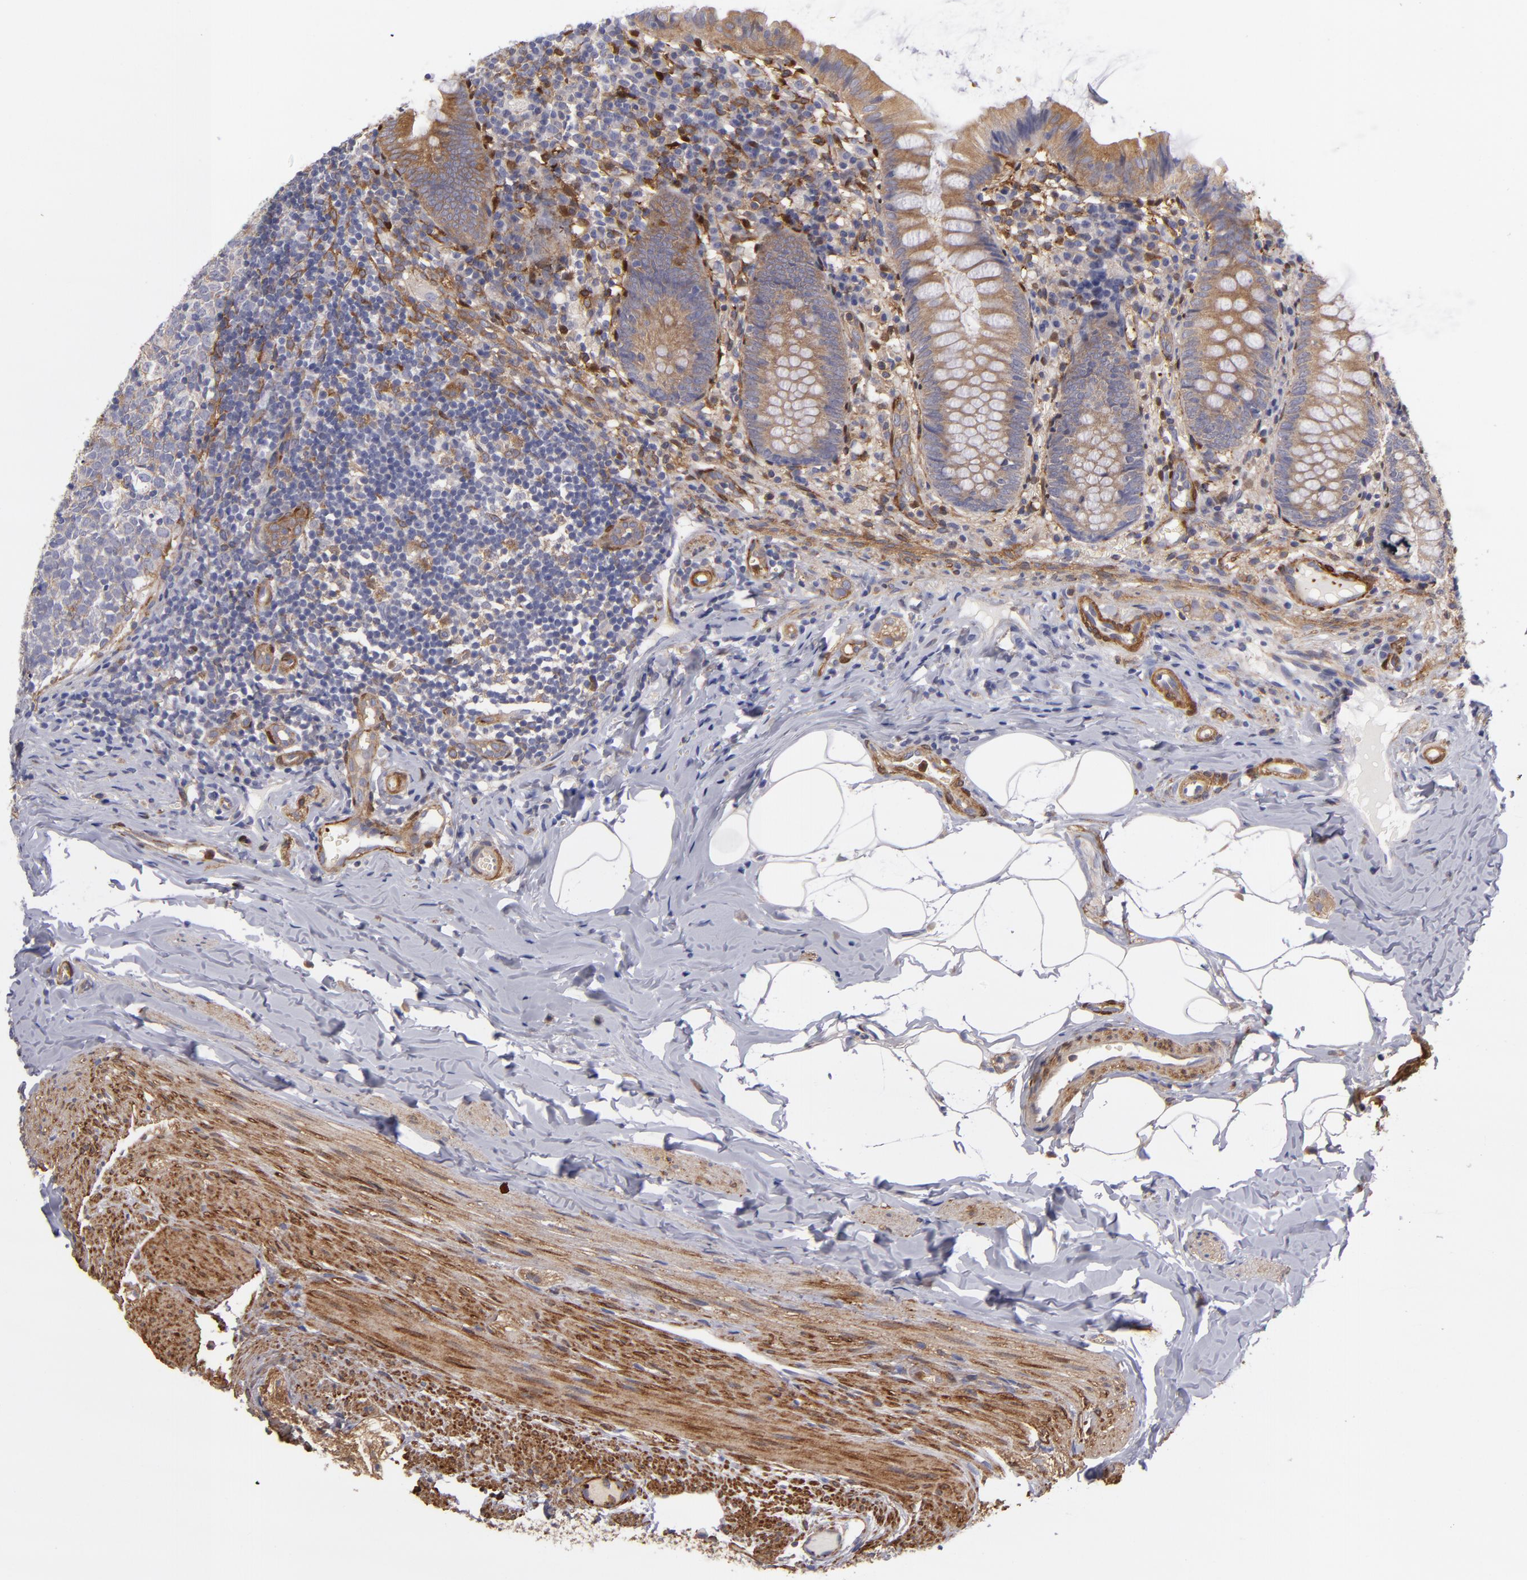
{"staining": {"intensity": "moderate", "quantity": ">75%", "location": "cytoplasmic/membranous"}, "tissue": "appendix", "cell_type": "Glandular cells", "image_type": "normal", "snomed": [{"axis": "morphology", "description": "Normal tissue, NOS"}, {"axis": "topography", "description": "Appendix"}], "caption": "IHC staining of normal appendix, which demonstrates medium levels of moderate cytoplasmic/membranous positivity in about >75% of glandular cells indicating moderate cytoplasmic/membranous protein expression. The staining was performed using DAB (3,3'-diaminobenzidine) (brown) for protein detection and nuclei were counterstained in hematoxylin (blue).", "gene": "VCL", "patient": {"sex": "female", "age": 9}}